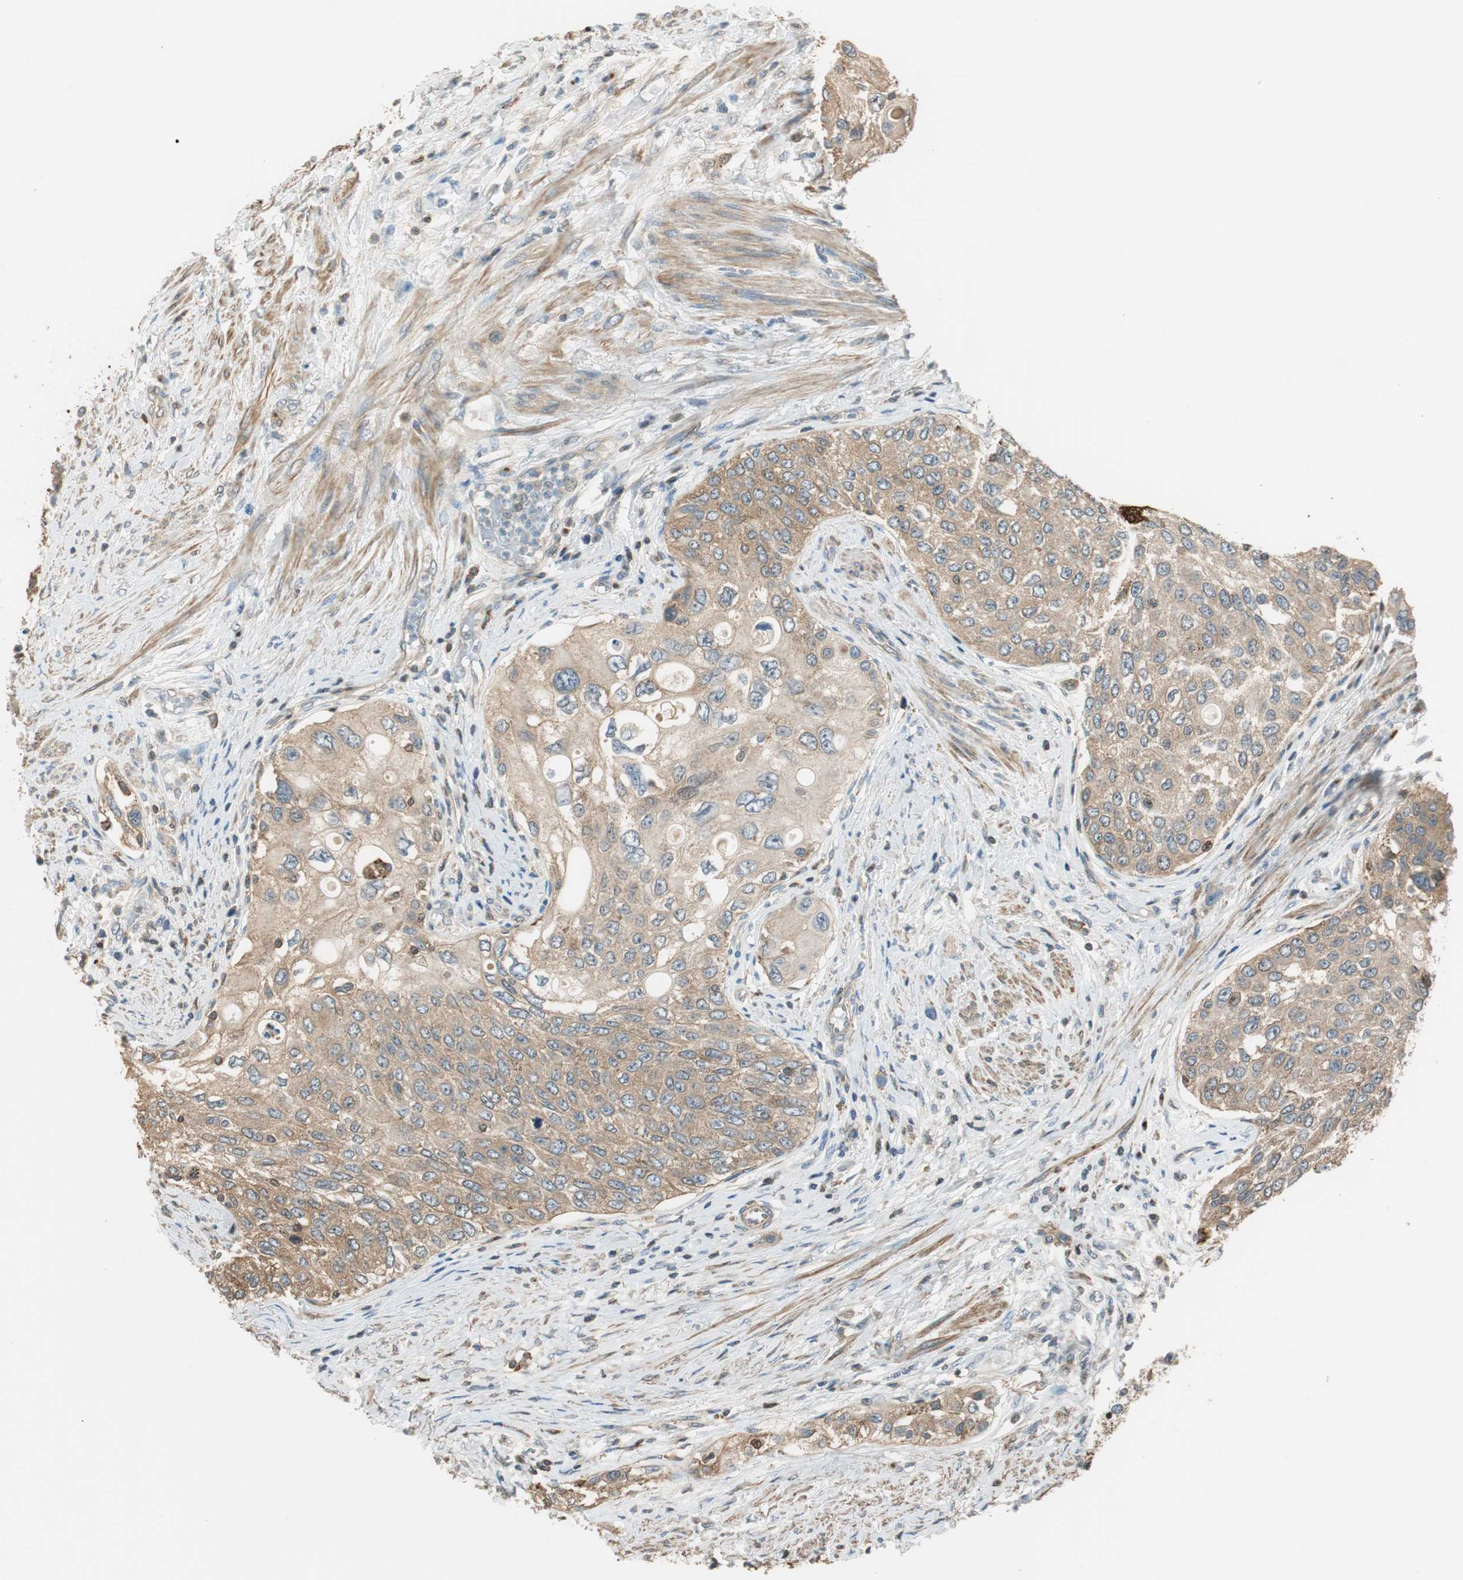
{"staining": {"intensity": "moderate", "quantity": ">75%", "location": "cytoplasmic/membranous"}, "tissue": "urothelial cancer", "cell_type": "Tumor cells", "image_type": "cancer", "snomed": [{"axis": "morphology", "description": "Urothelial carcinoma, High grade"}, {"axis": "topography", "description": "Urinary bladder"}], "caption": "DAB immunohistochemical staining of urothelial cancer exhibits moderate cytoplasmic/membranous protein positivity in about >75% of tumor cells. Nuclei are stained in blue.", "gene": "PI4K2B", "patient": {"sex": "female", "age": 56}}